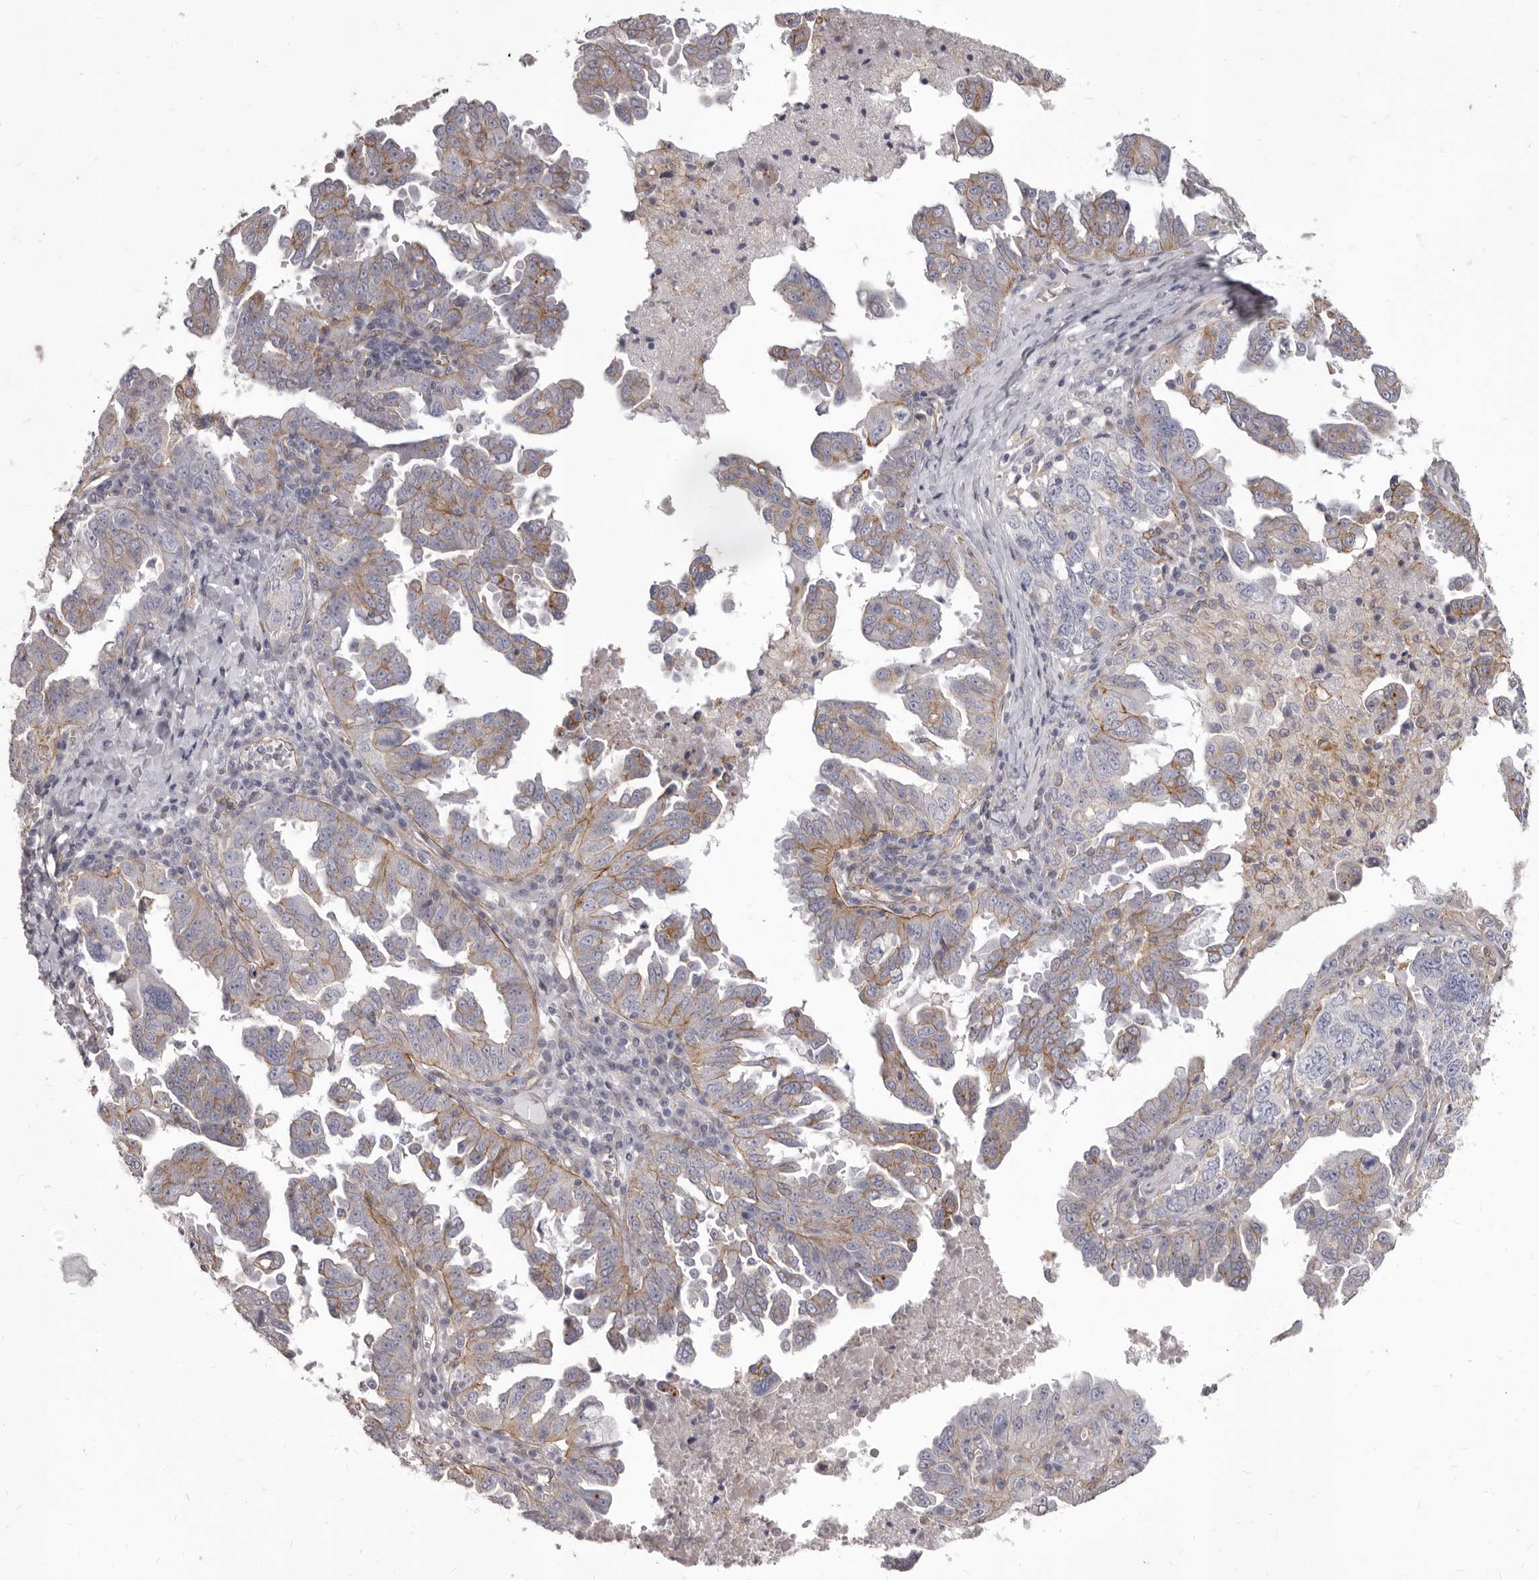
{"staining": {"intensity": "weak", "quantity": "<25%", "location": "cytoplasmic/membranous"}, "tissue": "ovarian cancer", "cell_type": "Tumor cells", "image_type": "cancer", "snomed": [{"axis": "morphology", "description": "Carcinoma, endometroid"}, {"axis": "topography", "description": "Ovary"}], "caption": "Immunohistochemical staining of human endometroid carcinoma (ovarian) demonstrates no significant expression in tumor cells.", "gene": "P2RX6", "patient": {"sex": "female", "age": 62}}